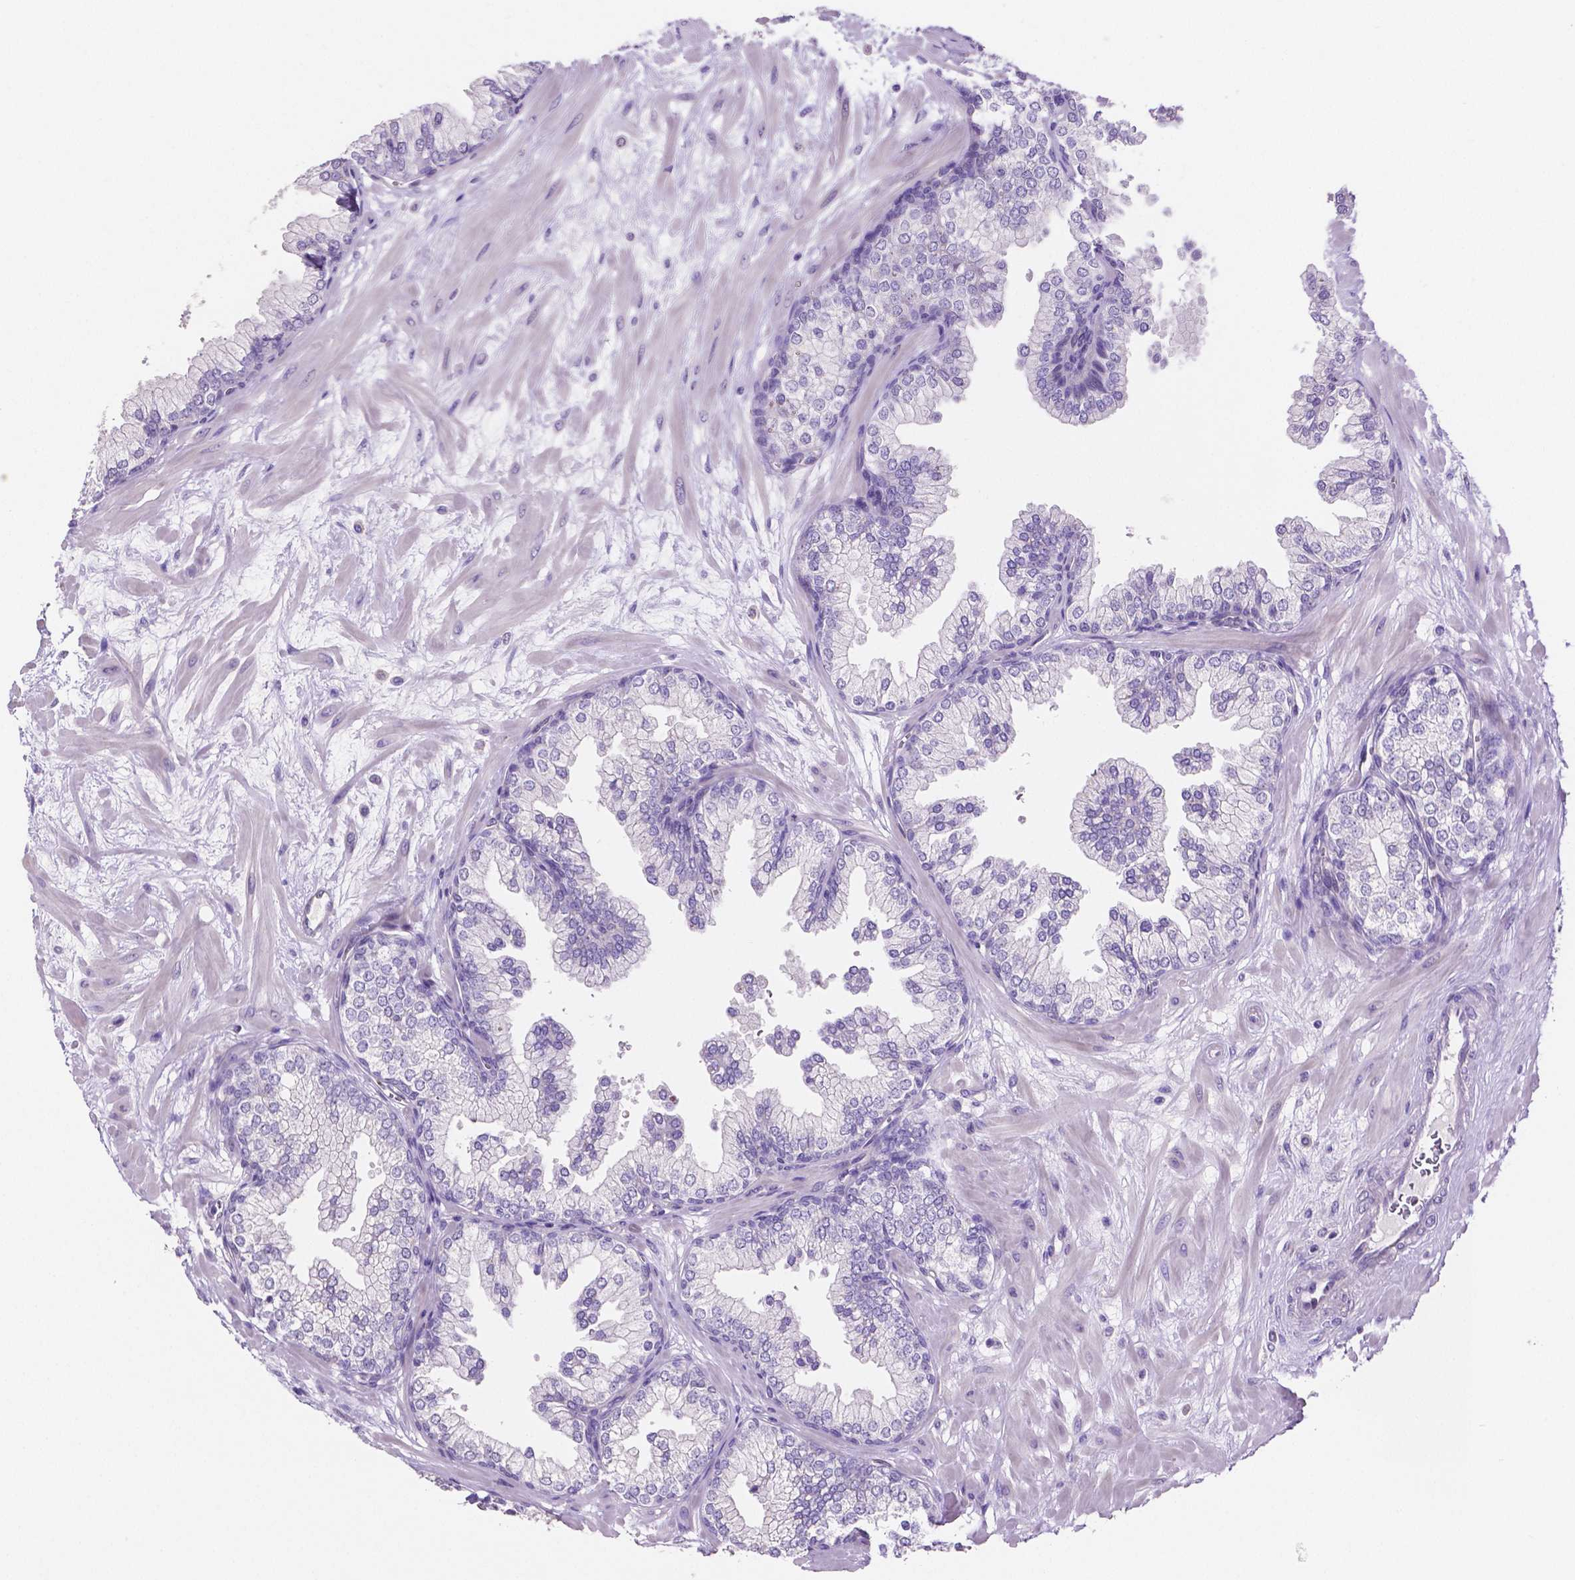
{"staining": {"intensity": "negative", "quantity": "none", "location": "none"}, "tissue": "prostate", "cell_type": "Glandular cells", "image_type": "normal", "snomed": [{"axis": "morphology", "description": "Normal tissue, NOS"}, {"axis": "topography", "description": "Prostate"}, {"axis": "topography", "description": "Peripheral nerve tissue"}], "caption": "High magnification brightfield microscopy of unremarkable prostate stained with DAB (3,3'-diaminobenzidine) (brown) and counterstained with hematoxylin (blue): glandular cells show no significant positivity. (DAB IHC, high magnification).", "gene": "MMP9", "patient": {"sex": "male", "age": 61}}